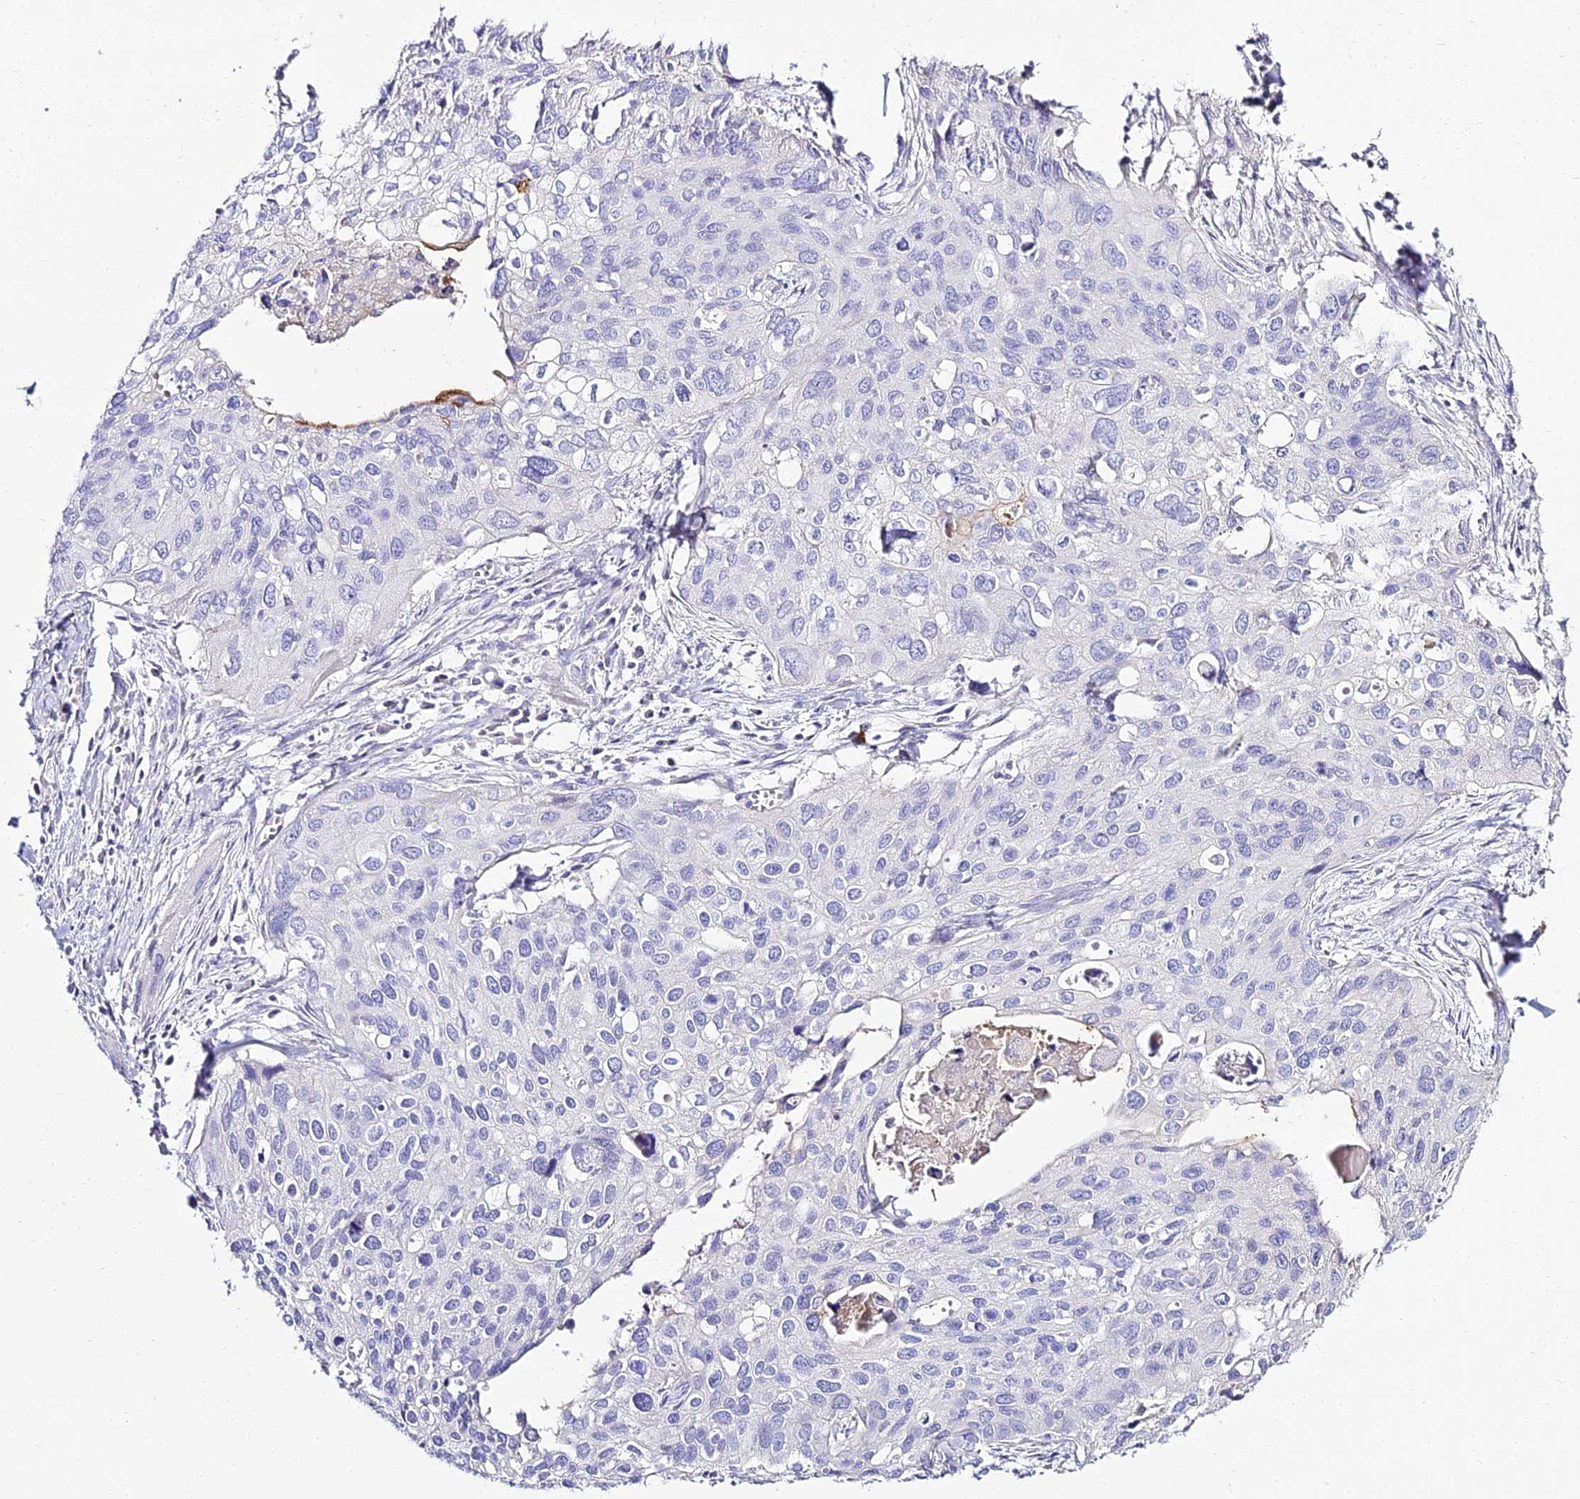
{"staining": {"intensity": "negative", "quantity": "none", "location": "none"}, "tissue": "cervical cancer", "cell_type": "Tumor cells", "image_type": "cancer", "snomed": [{"axis": "morphology", "description": "Squamous cell carcinoma, NOS"}, {"axis": "topography", "description": "Cervix"}], "caption": "An immunohistochemistry photomicrograph of cervical cancer is shown. There is no staining in tumor cells of cervical cancer. (Brightfield microscopy of DAB (3,3'-diaminobenzidine) IHC at high magnification).", "gene": "ALPG", "patient": {"sex": "female", "age": 55}}